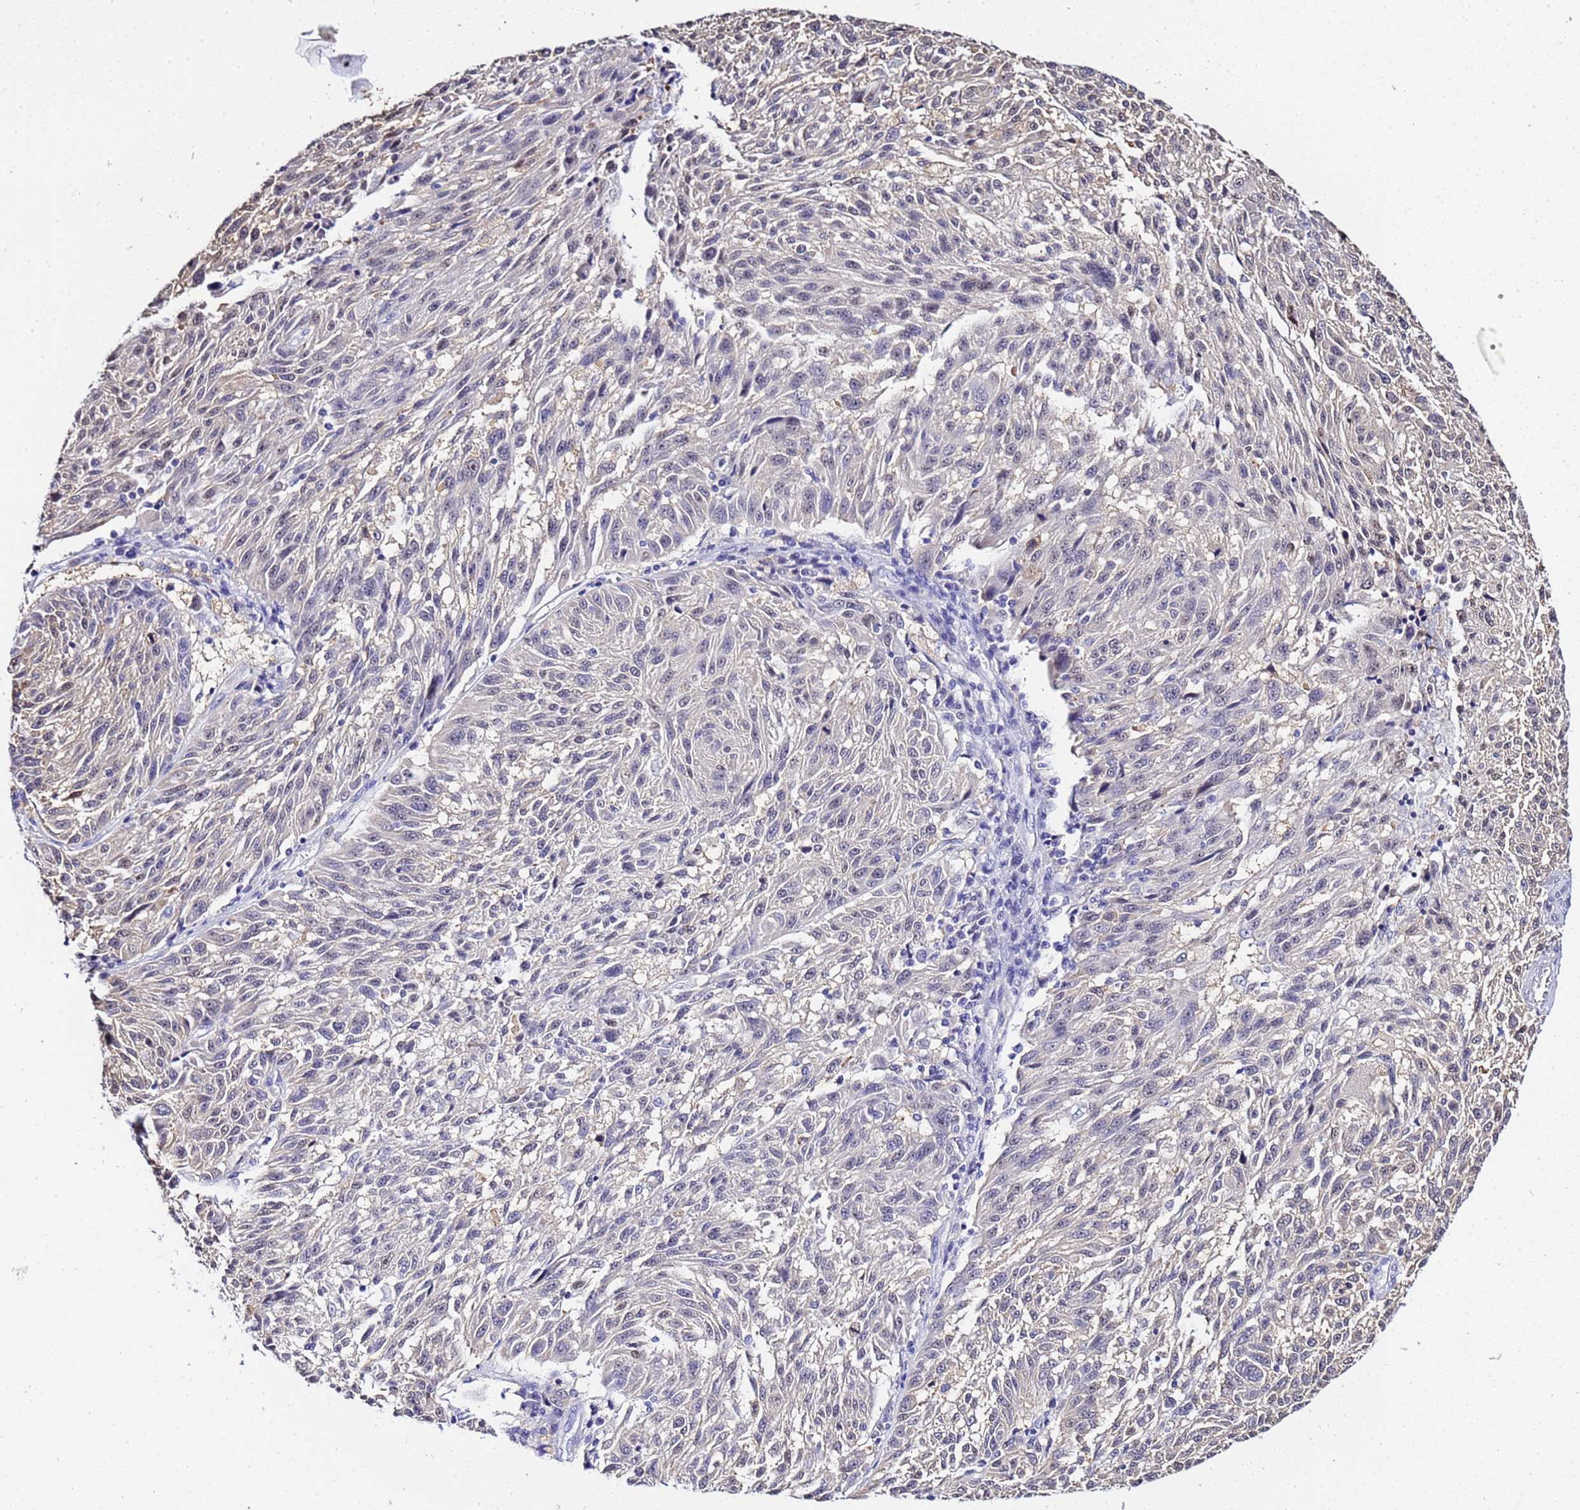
{"staining": {"intensity": "negative", "quantity": "none", "location": "none"}, "tissue": "melanoma", "cell_type": "Tumor cells", "image_type": "cancer", "snomed": [{"axis": "morphology", "description": "Malignant melanoma, NOS"}, {"axis": "topography", "description": "Skin"}], "caption": "Immunohistochemistry photomicrograph of human malignant melanoma stained for a protein (brown), which exhibits no positivity in tumor cells. (Stains: DAB immunohistochemistry (IHC) with hematoxylin counter stain, Microscopy: brightfield microscopy at high magnification).", "gene": "ACTL6B", "patient": {"sex": "male", "age": 53}}